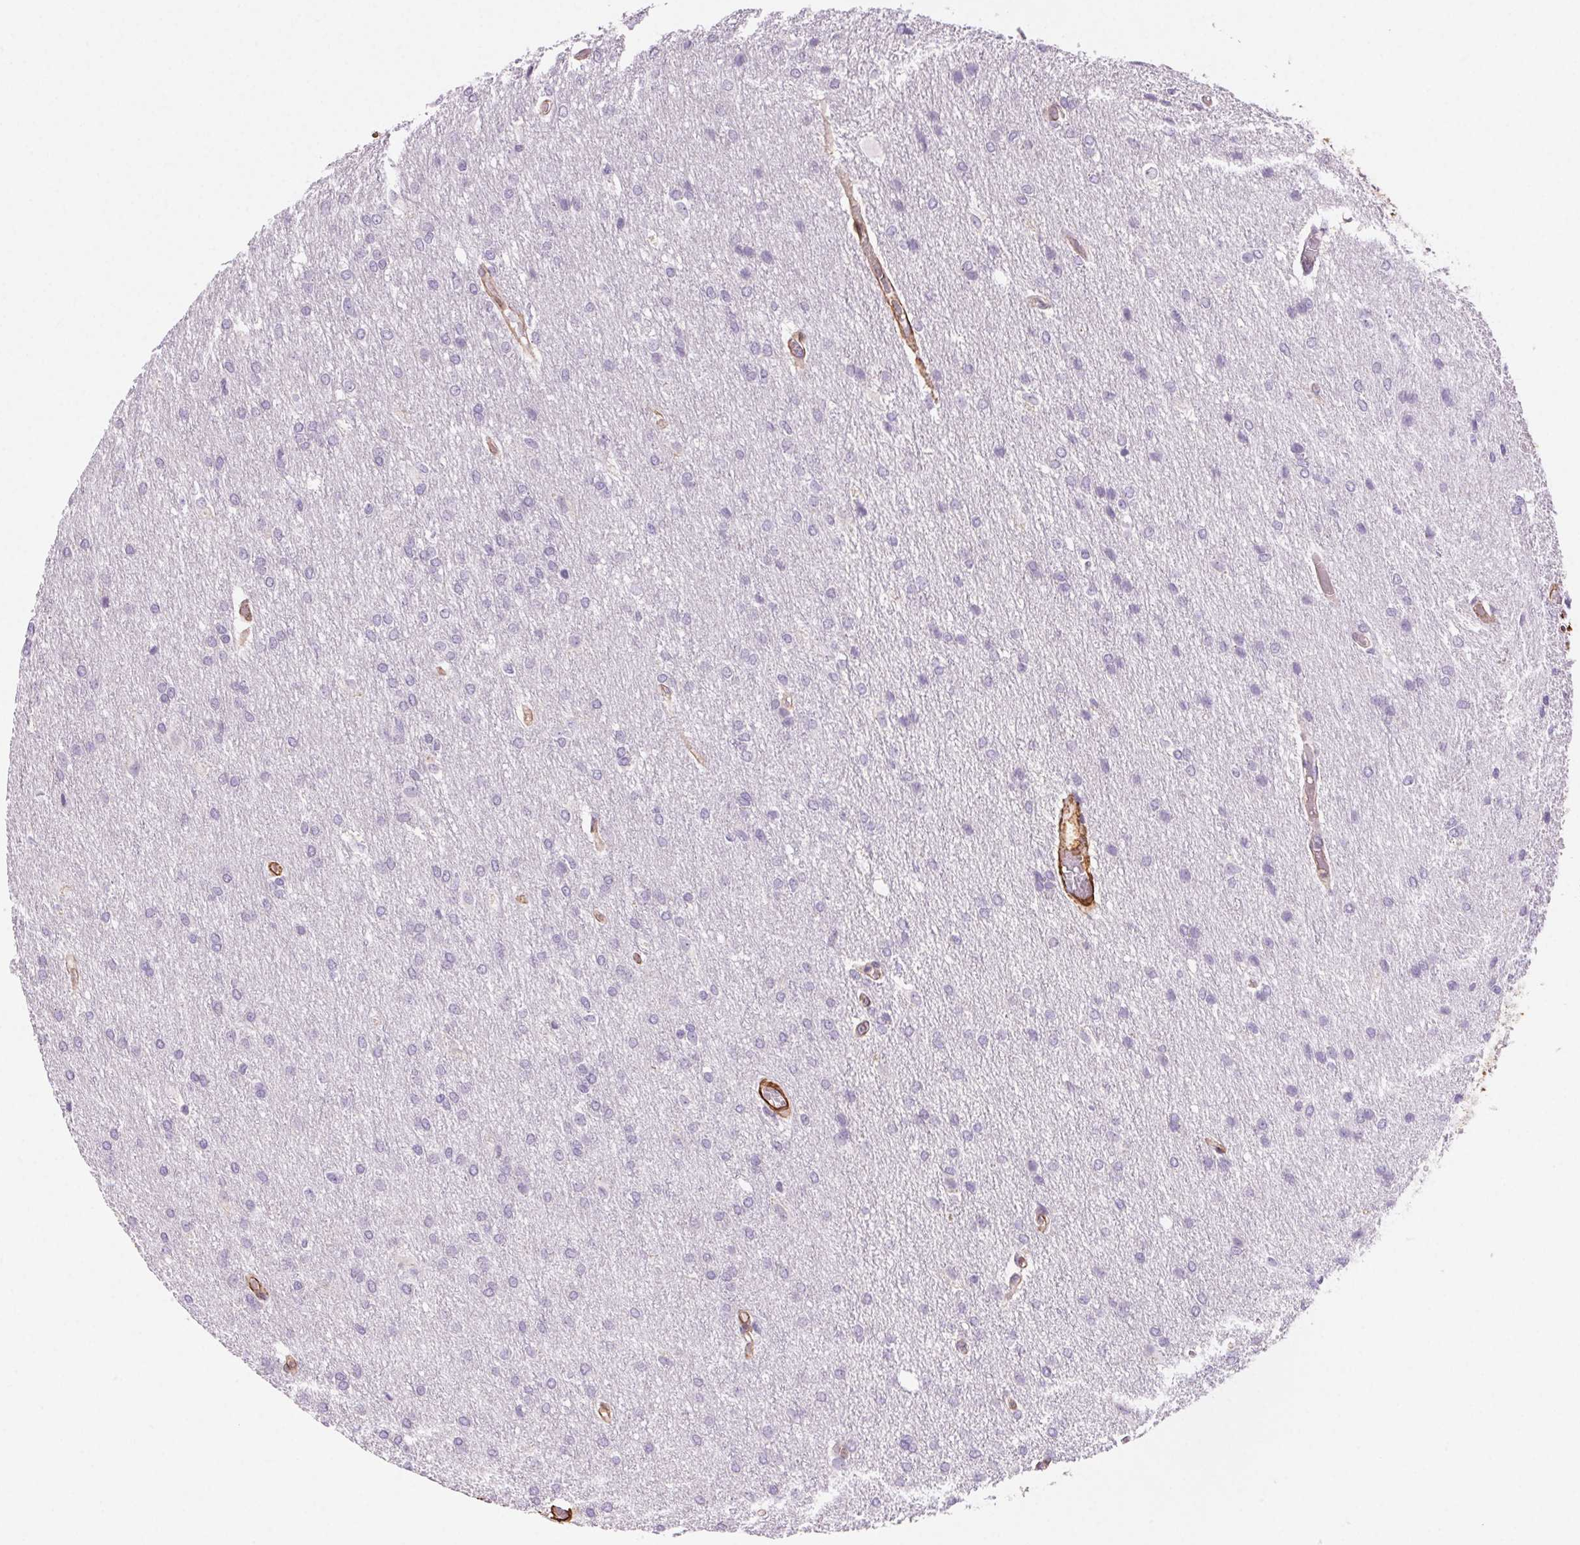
{"staining": {"intensity": "negative", "quantity": "none", "location": "none"}, "tissue": "glioma", "cell_type": "Tumor cells", "image_type": "cancer", "snomed": [{"axis": "morphology", "description": "Glioma, malignant, High grade"}, {"axis": "topography", "description": "Brain"}], "caption": "The histopathology image reveals no significant staining in tumor cells of high-grade glioma (malignant).", "gene": "GPX8", "patient": {"sex": "male", "age": 68}}